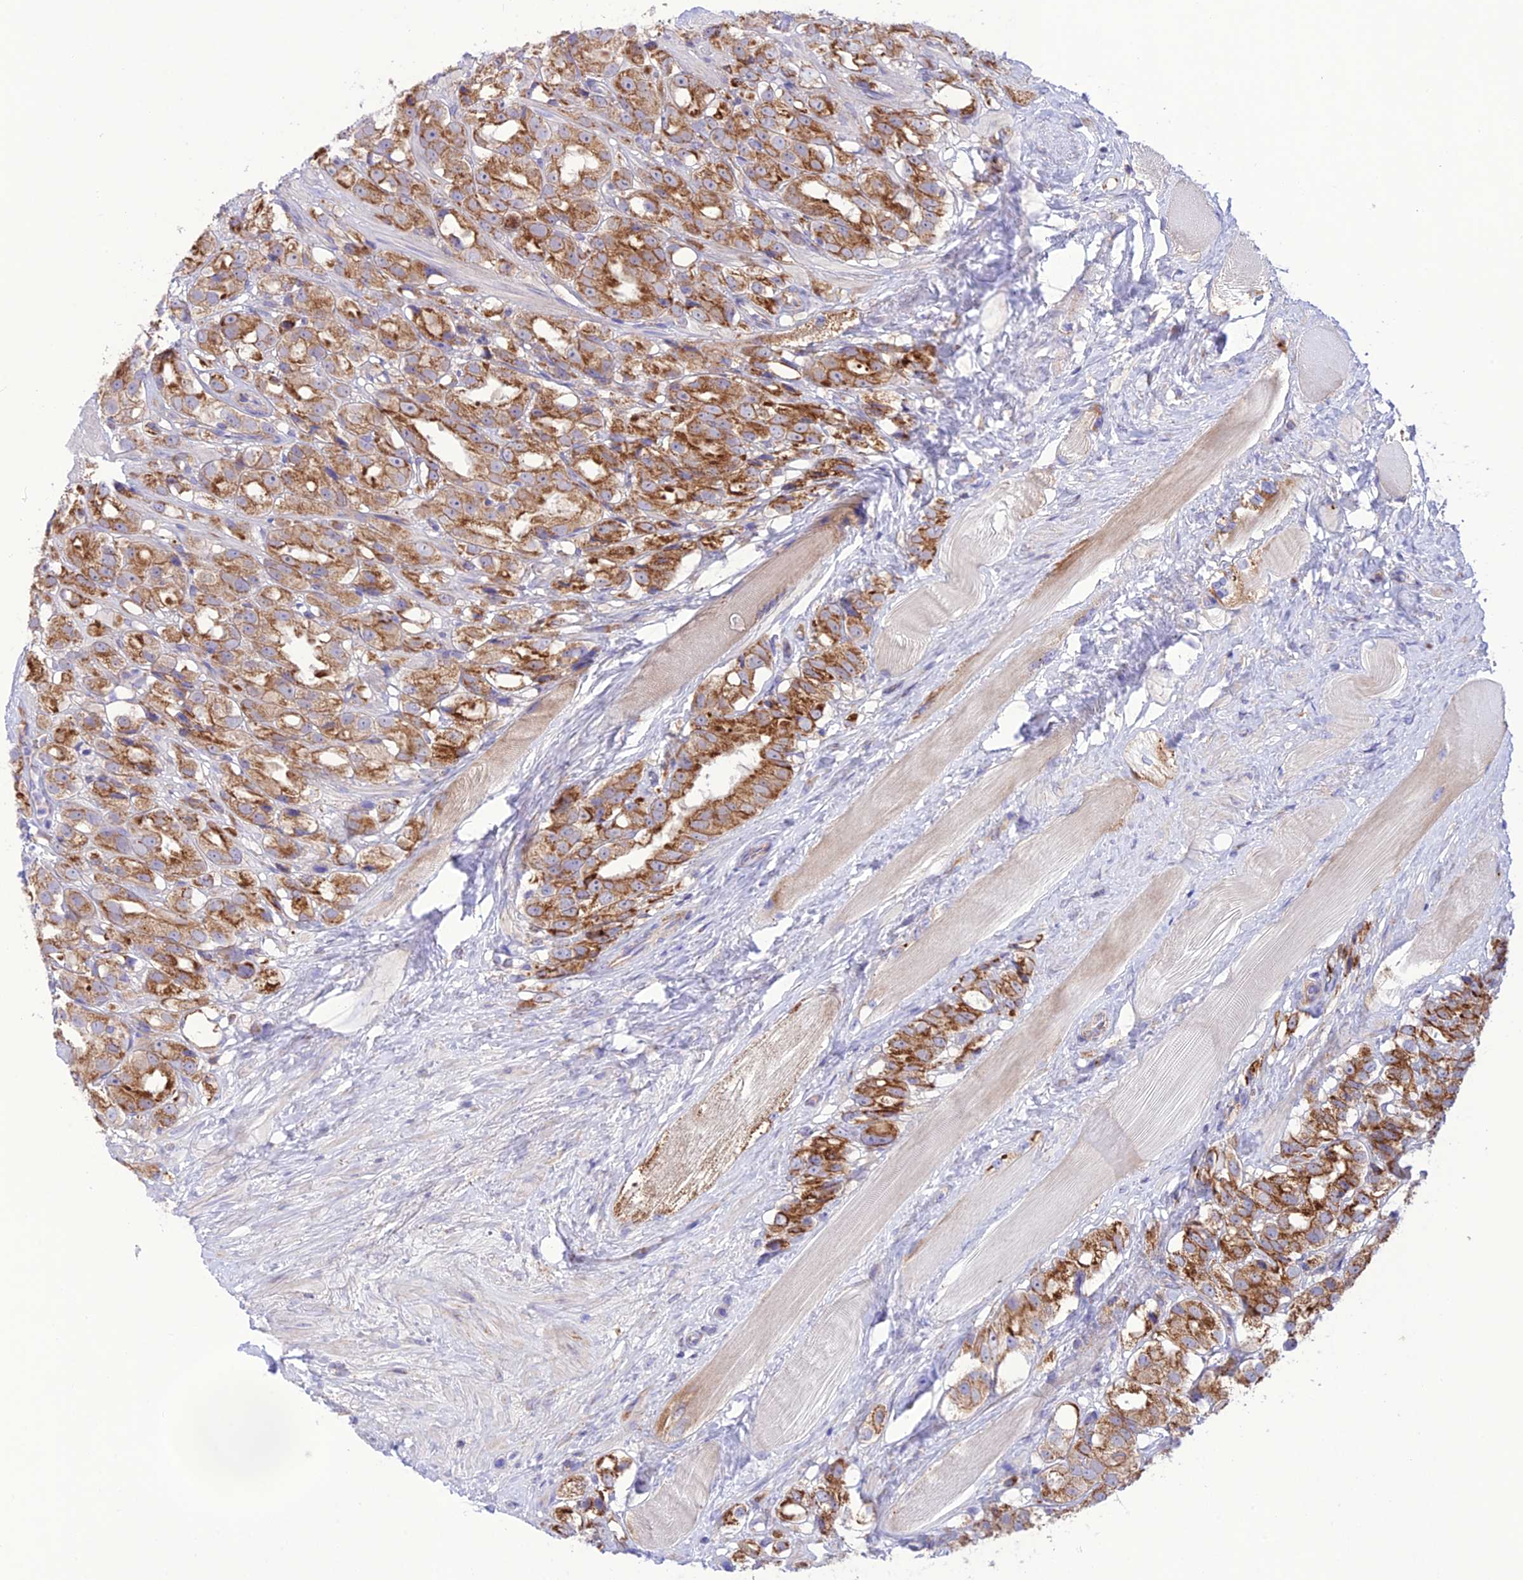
{"staining": {"intensity": "moderate", "quantity": ">75%", "location": "cytoplasmic/membranous"}, "tissue": "prostate cancer", "cell_type": "Tumor cells", "image_type": "cancer", "snomed": [{"axis": "morphology", "description": "Adenocarcinoma, NOS"}, {"axis": "topography", "description": "Prostate"}], "caption": "About >75% of tumor cells in adenocarcinoma (prostate) display moderate cytoplasmic/membranous protein expression as visualized by brown immunohistochemical staining.", "gene": "UAP1L1", "patient": {"sex": "male", "age": 79}}